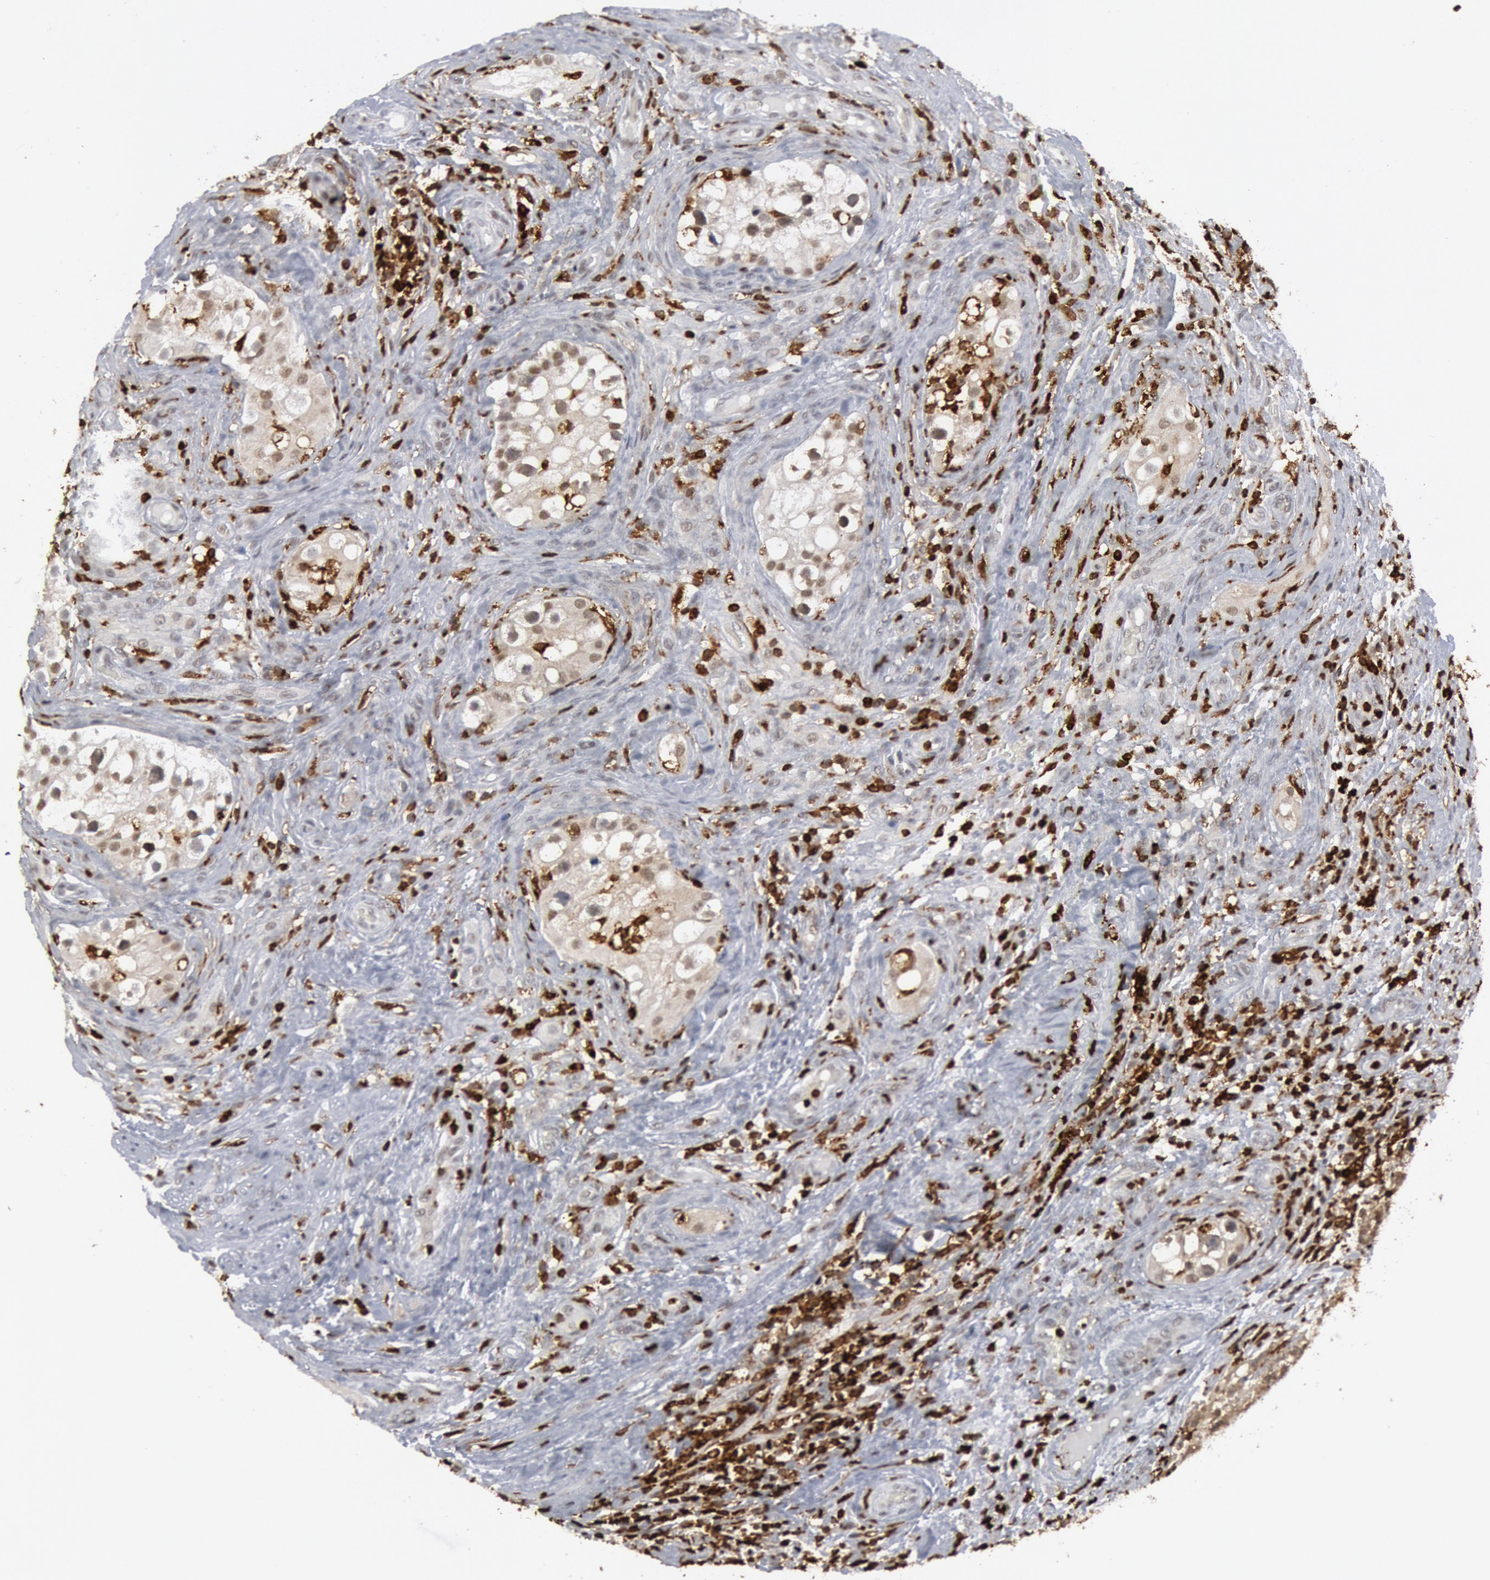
{"staining": {"intensity": "weak", "quantity": ">75%", "location": "cytoplasmic/membranous"}, "tissue": "testis cancer", "cell_type": "Tumor cells", "image_type": "cancer", "snomed": [{"axis": "morphology", "description": "Carcinoma, Embryonal, NOS"}, {"axis": "topography", "description": "Testis"}], "caption": "Immunohistochemical staining of testis cancer shows low levels of weak cytoplasmic/membranous positivity in approximately >75% of tumor cells.", "gene": "PTPN6", "patient": {"sex": "male", "age": 31}}